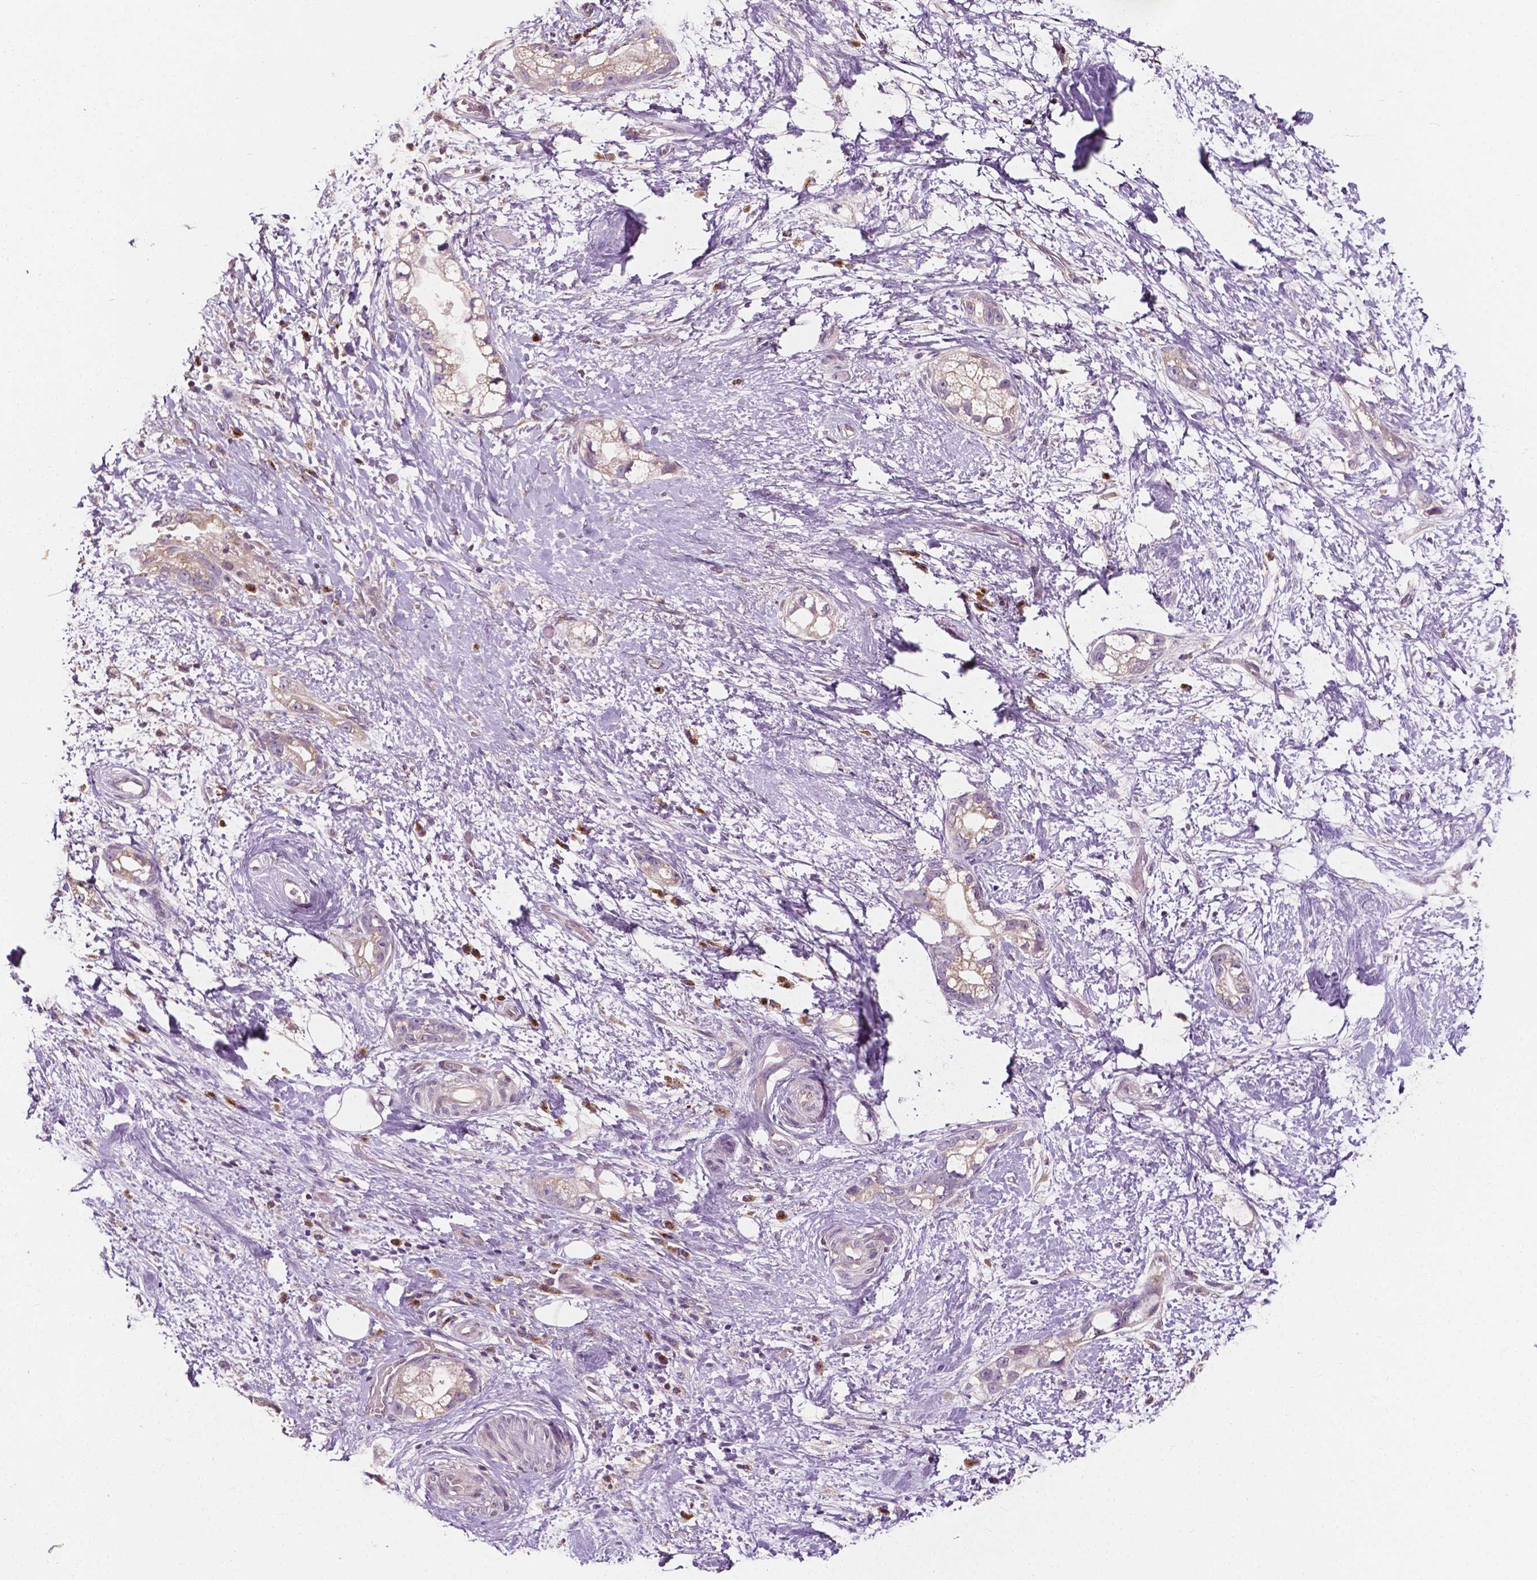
{"staining": {"intensity": "weak", "quantity": ">75%", "location": "cytoplasmic/membranous"}, "tissue": "stomach cancer", "cell_type": "Tumor cells", "image_type": "cancer", "snomed": [{"axis": "morphology", "description": "Adenocarcinoma, NOS"}, {"axis": "topography", "description": "Stomach"}], "caption": "Protein expression analysis of human stomach cancer (adenocarcinoma) reveals weak cytoplasmic/membranous staining in about >75% of tumor cells.", "gene": "EBAG9", "patient": {"sex": "male", "age": 55}}